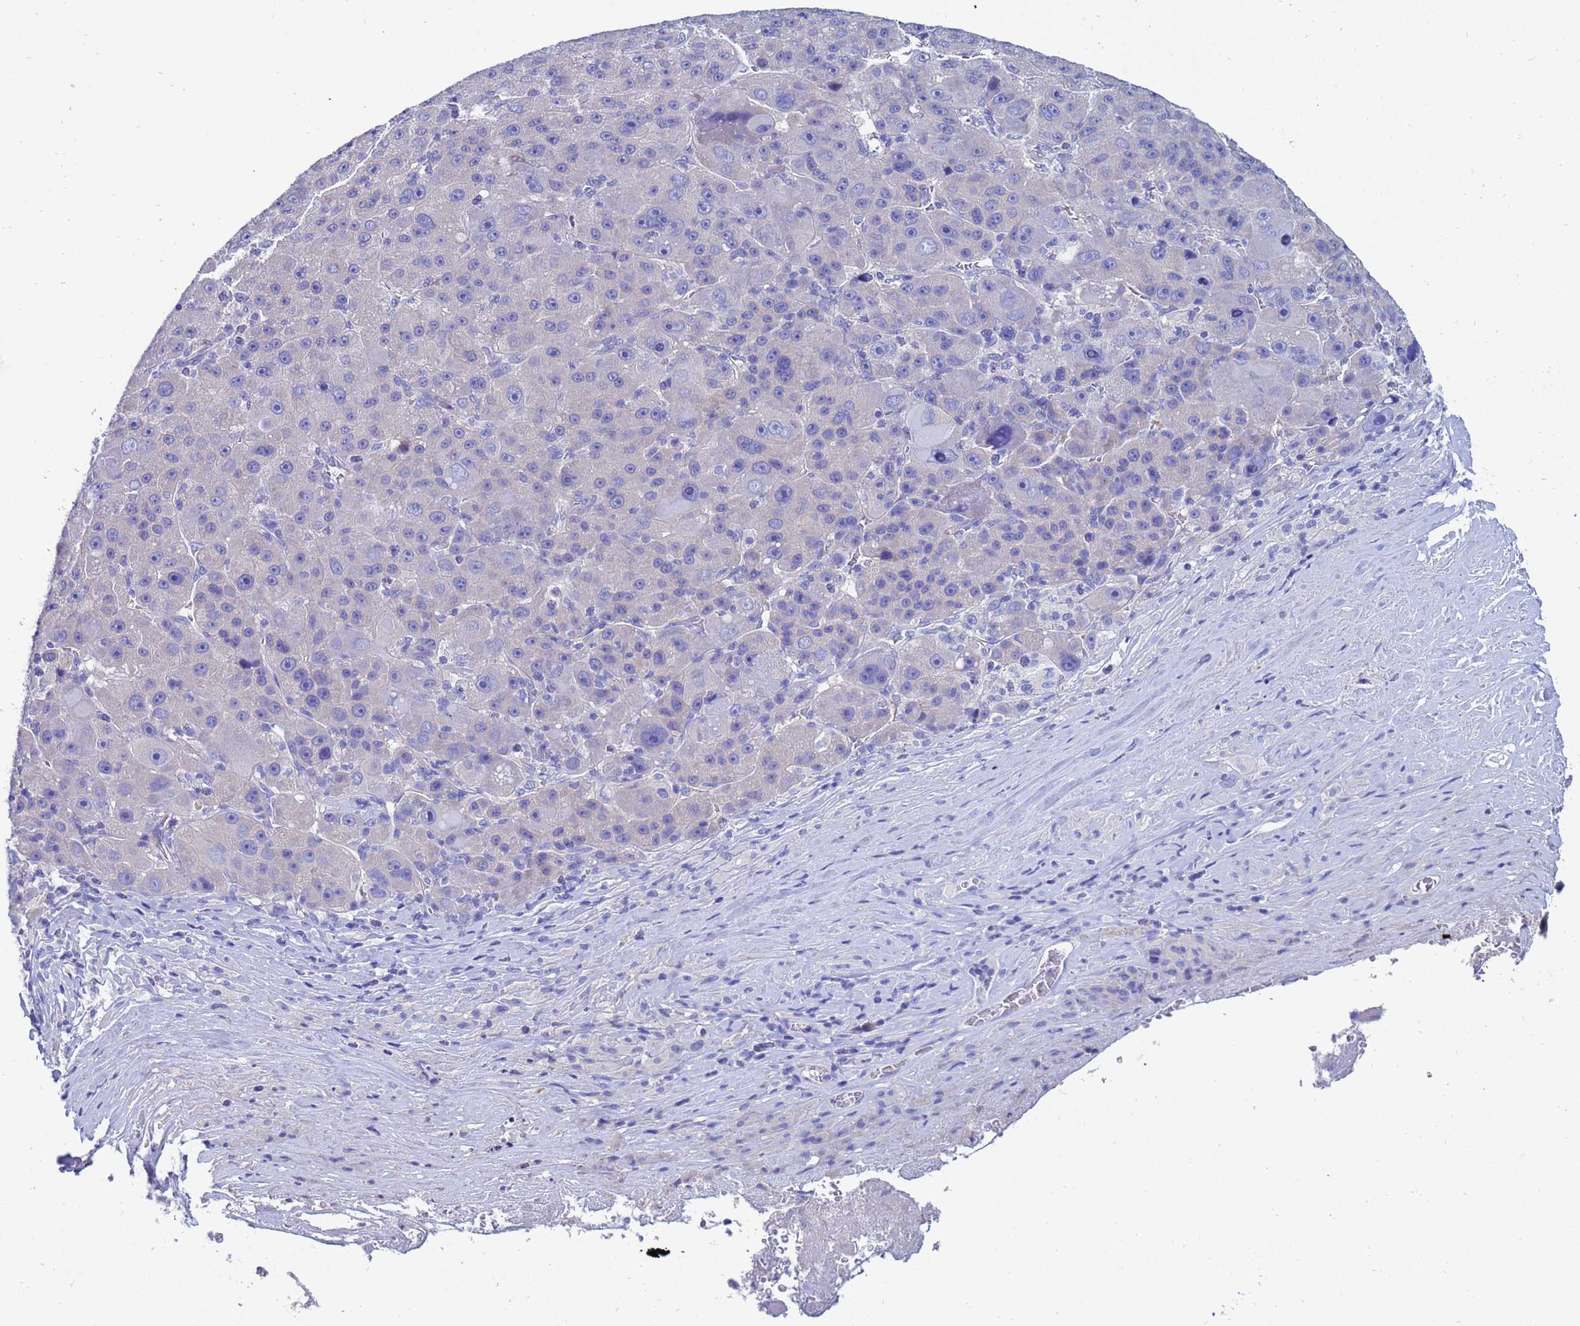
{"staining": {"intensity": "negative", "quantity": "none", "location": "none"}, "tissue": "liver cancer", "cell_type": "Tumor cells", "image_type": "cancer", "snomed": [{"axis": "morphology", "description": "Carcinoma, Hepatocellular, NOS"}, {"axis": "topography", "description": "Liver"}], "caption": "Protein analysis of liver hepatocellular carcinoma reveals no significant expression in tumor cells. (Brightfield microscopy of DAB (3,3'-diaminobenzidine) immunohistochemistry at high magnification).", "gene": "UBE2O", "patient": {"sex": "male", "age": 76}}